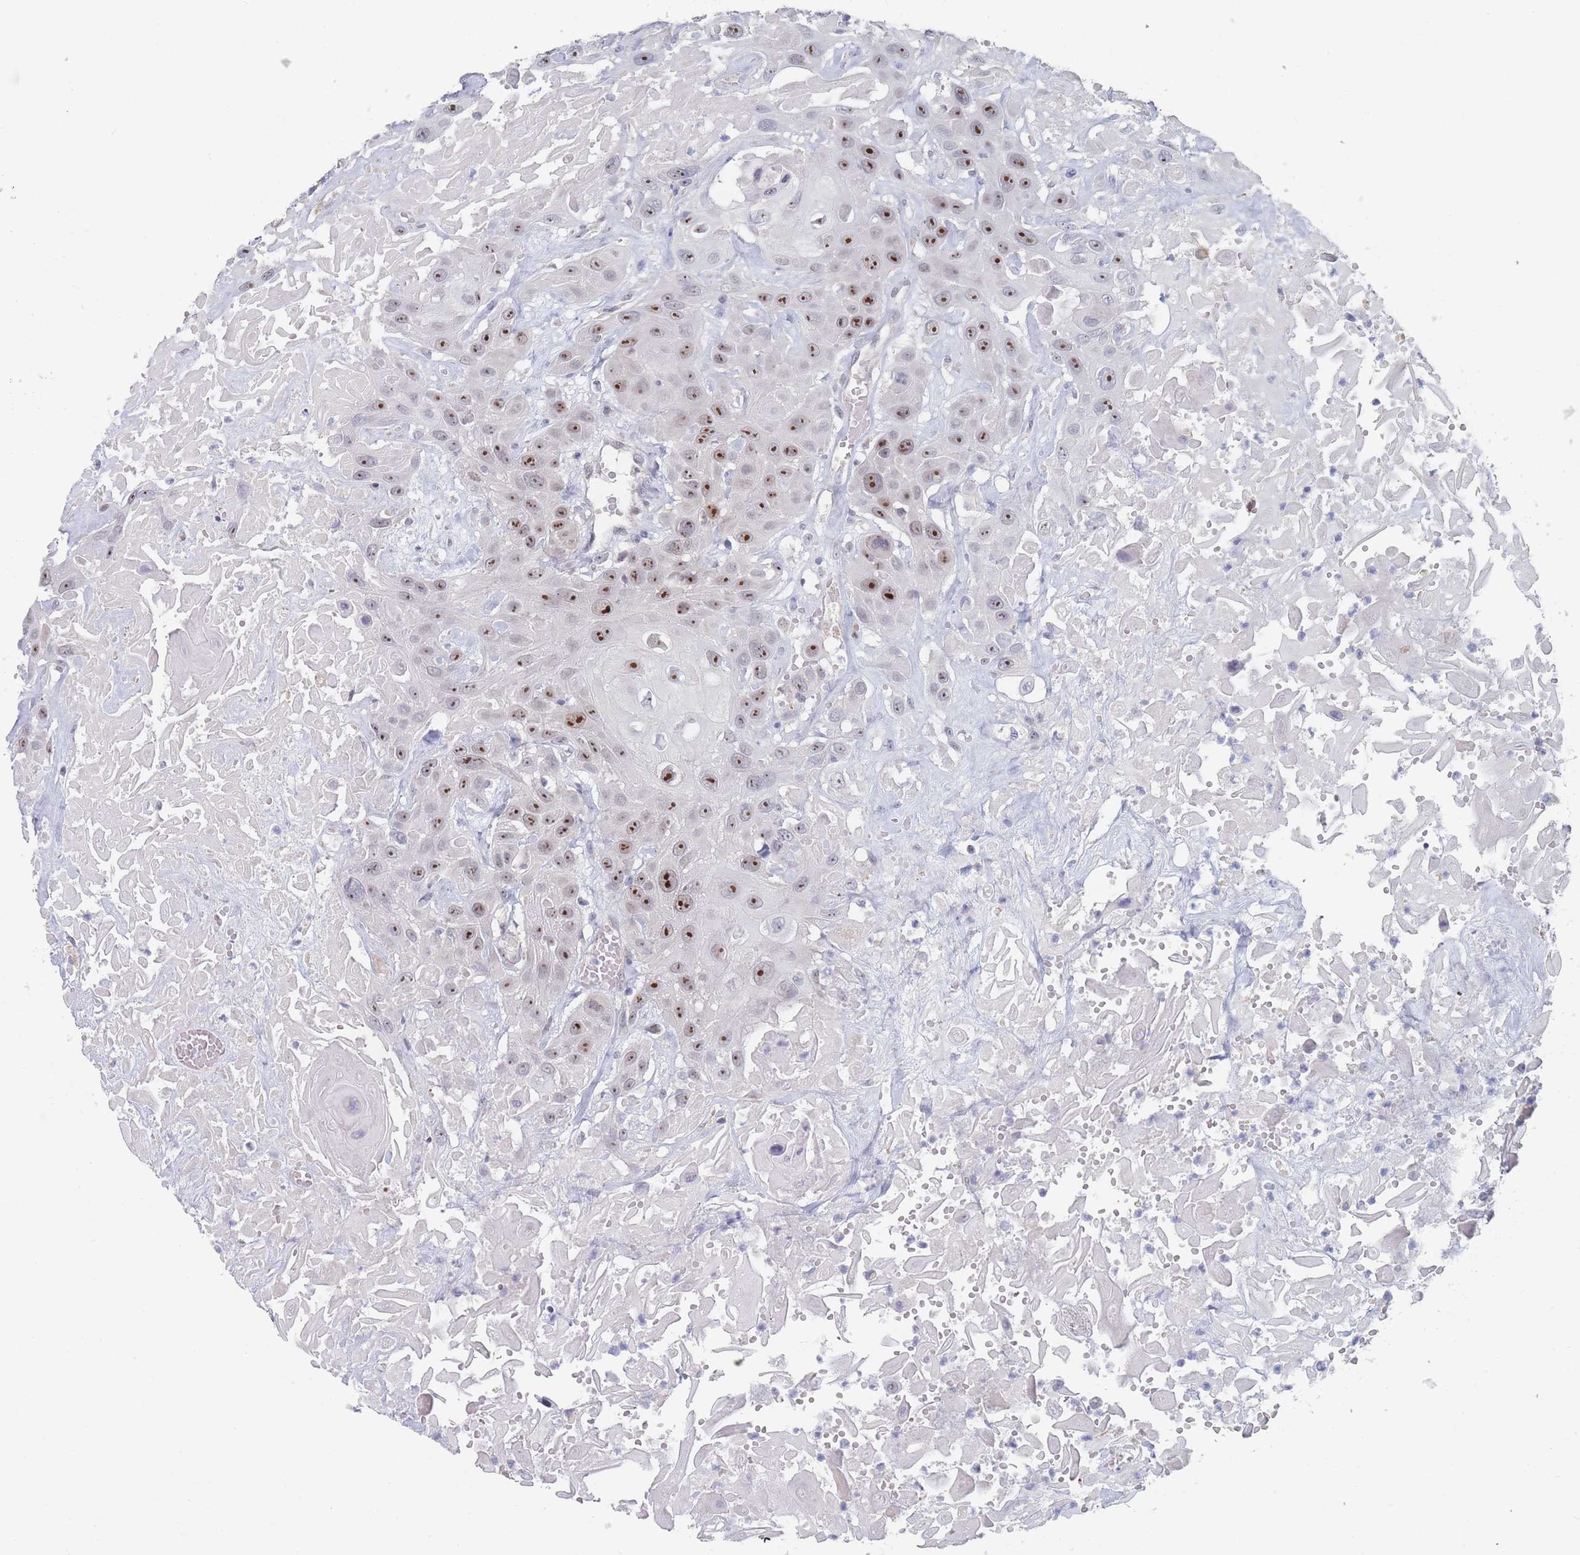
{"staining": {"intensity": "strong", "quantity": ">75%", "location": "nuclear"}, "tissue": "head and neck cancer", "cell_type": "Tumor cells", "image_type": "cancer", "snomed": [{"axis": "morphology", "description": "Squamous cell carcinoma, NOS"}, {"axis": "topography", "description": "Head-Neck"}], "caption": "Protein analysis of head and neck squamous cell carcinoma tissue exhibits strong nuclear staining in about >75% of tumor cells.", "gene": "RNF8", "patient": {"sex": "male", "age": 81}}